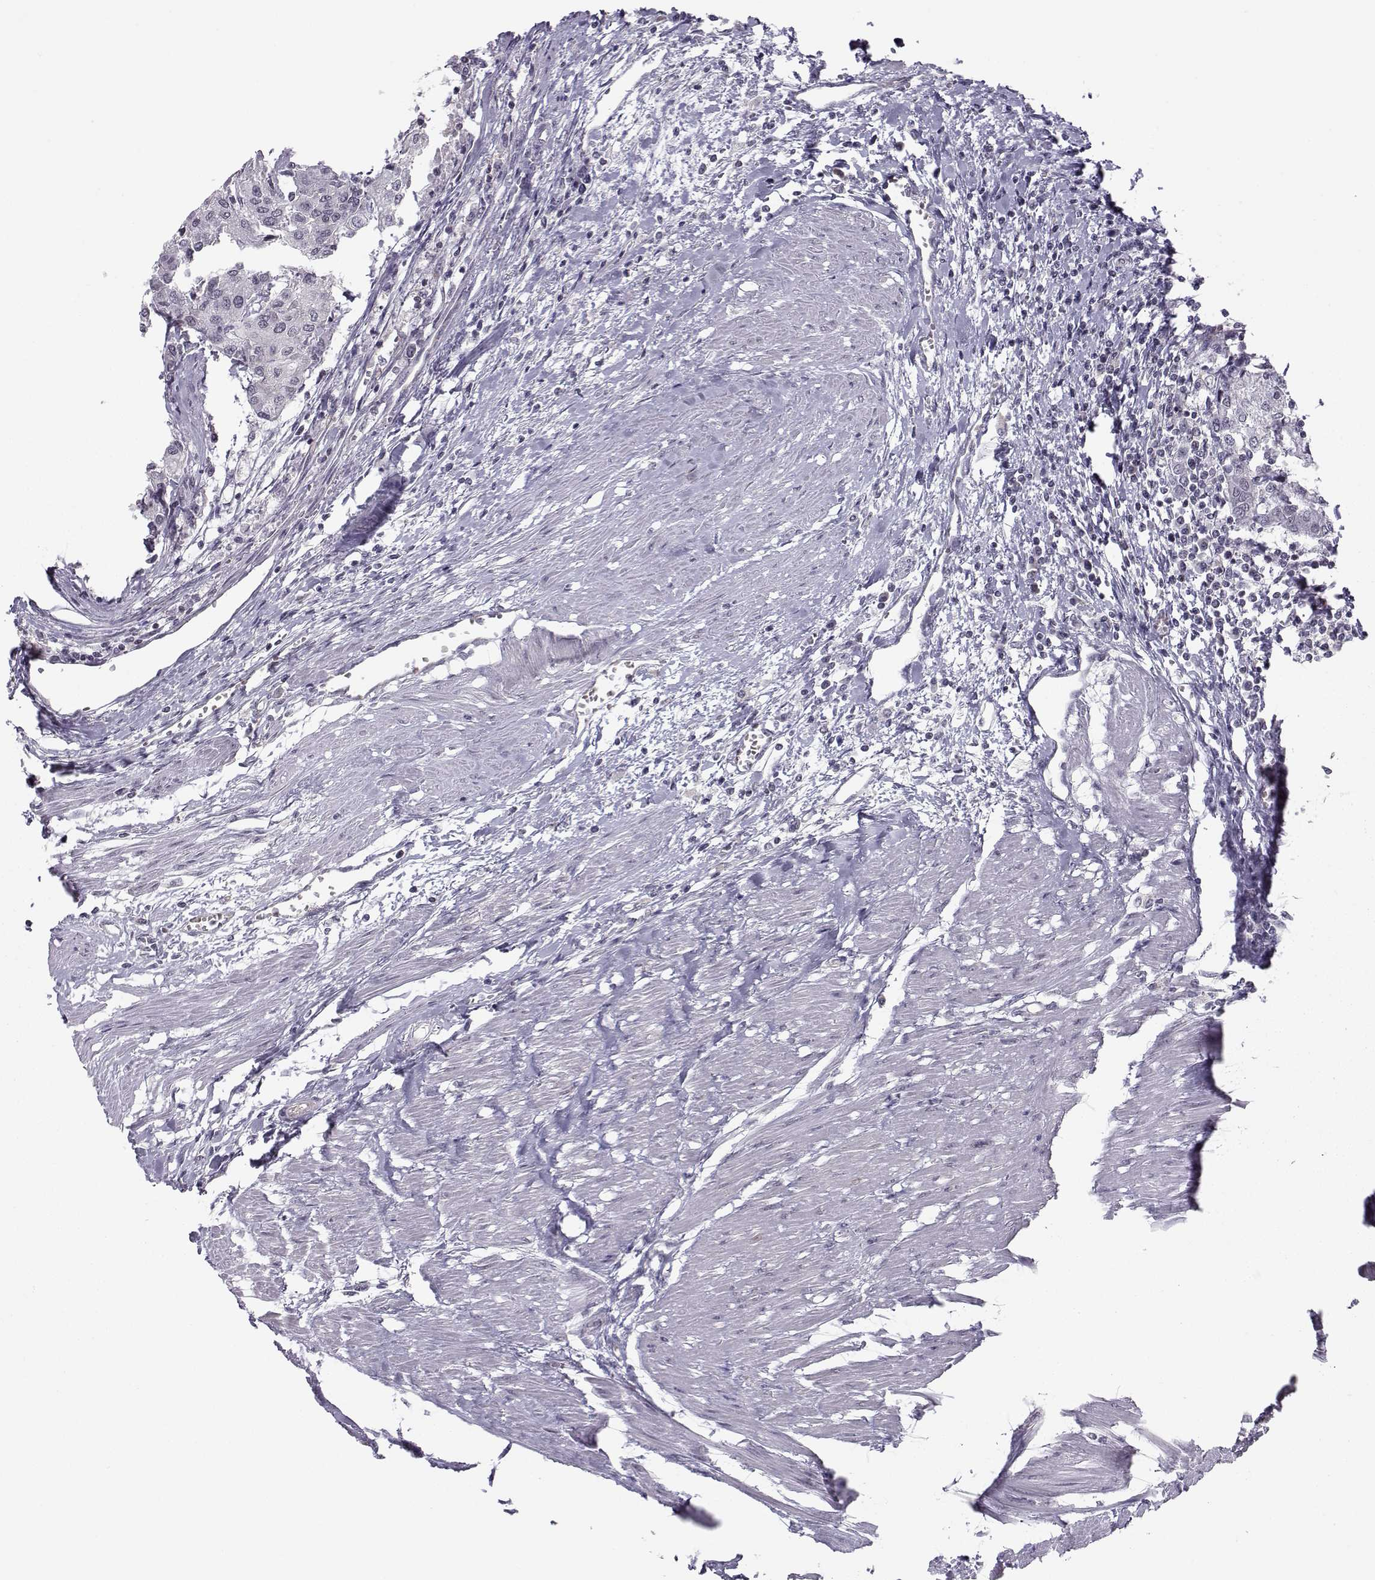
{"staining": {"intensity": "negative", "quantity": "none", "location": "none"}, "tissue": "urothelial cancer", "cell_type": "Tumor cells", "image_type": "cancer", "snomed": [{"axis": "morphology", "description": "Urothelial carcinoma, High grade"}, {"axis": "topography", "description": "Urinary bladder"}], "caption": "High magnification brightfield microscopy of urothelial carcinoma (high-grade) stained with DAB (brown) and counterstained with hematoxylin (blue): tumor cells show no significant expression.", "gene": "KIF13B", "patient": {"sex": "female", "age": 85}}